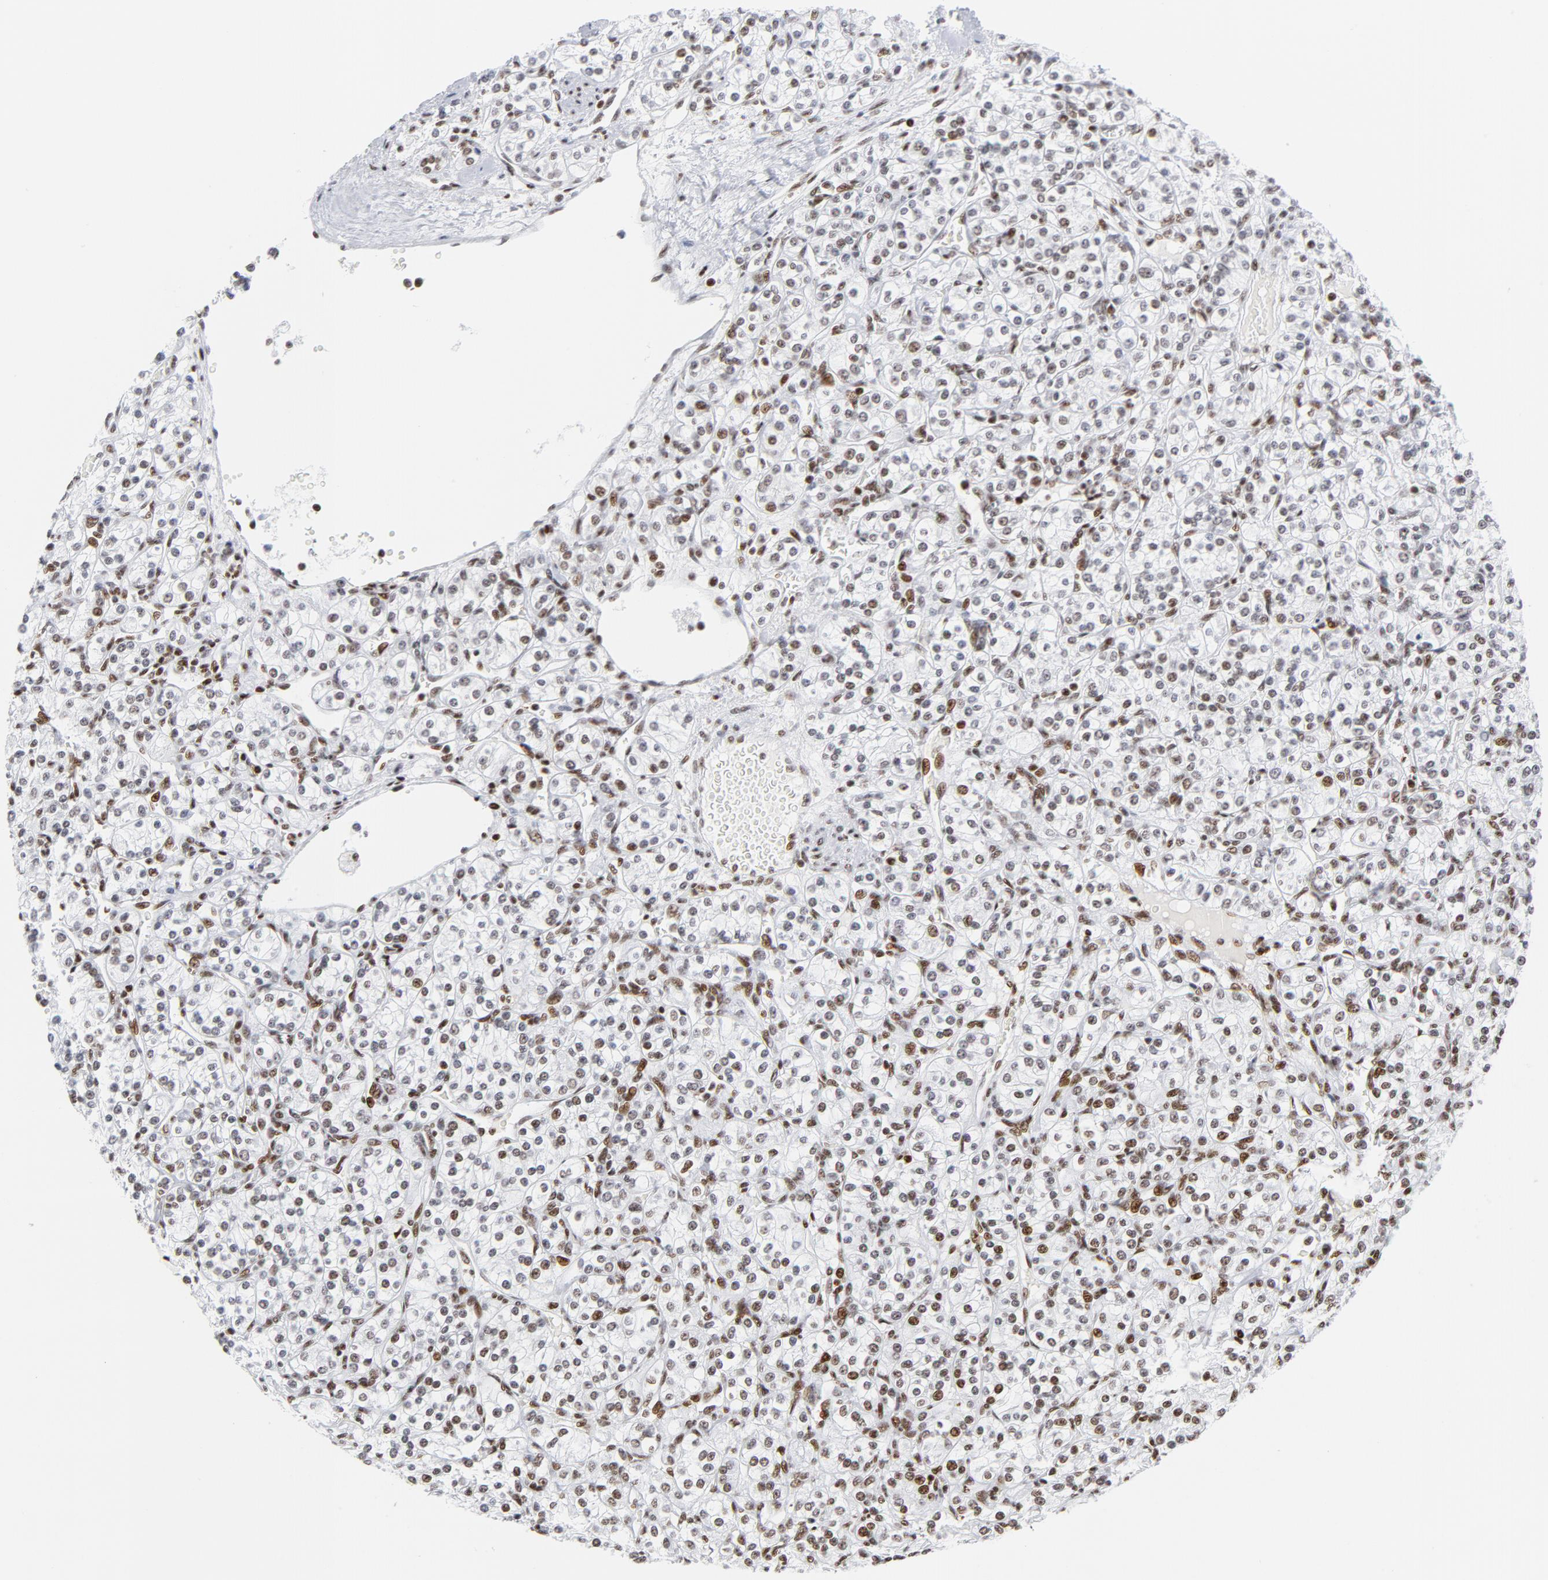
{"staining": {"intensity": "moderate", "quantity": "25%-75%", "location": "nuclear"}, "tissue": "renal cancer", "cell_type": "Tumor cells", "image_type": "cancer", "snomed": [{"axis": "morphology", "description": "Adenocarcinoma, NOS"}, {"axis": "topography", "description": "Kidney"}], "caption": "Tumor cells reveal moderate nuclear staining in approximately 25%-75% of cells in renal adenocarcinoma.", "gene": "XRCC5", "patient": {"sex": "male", "age": 77}}